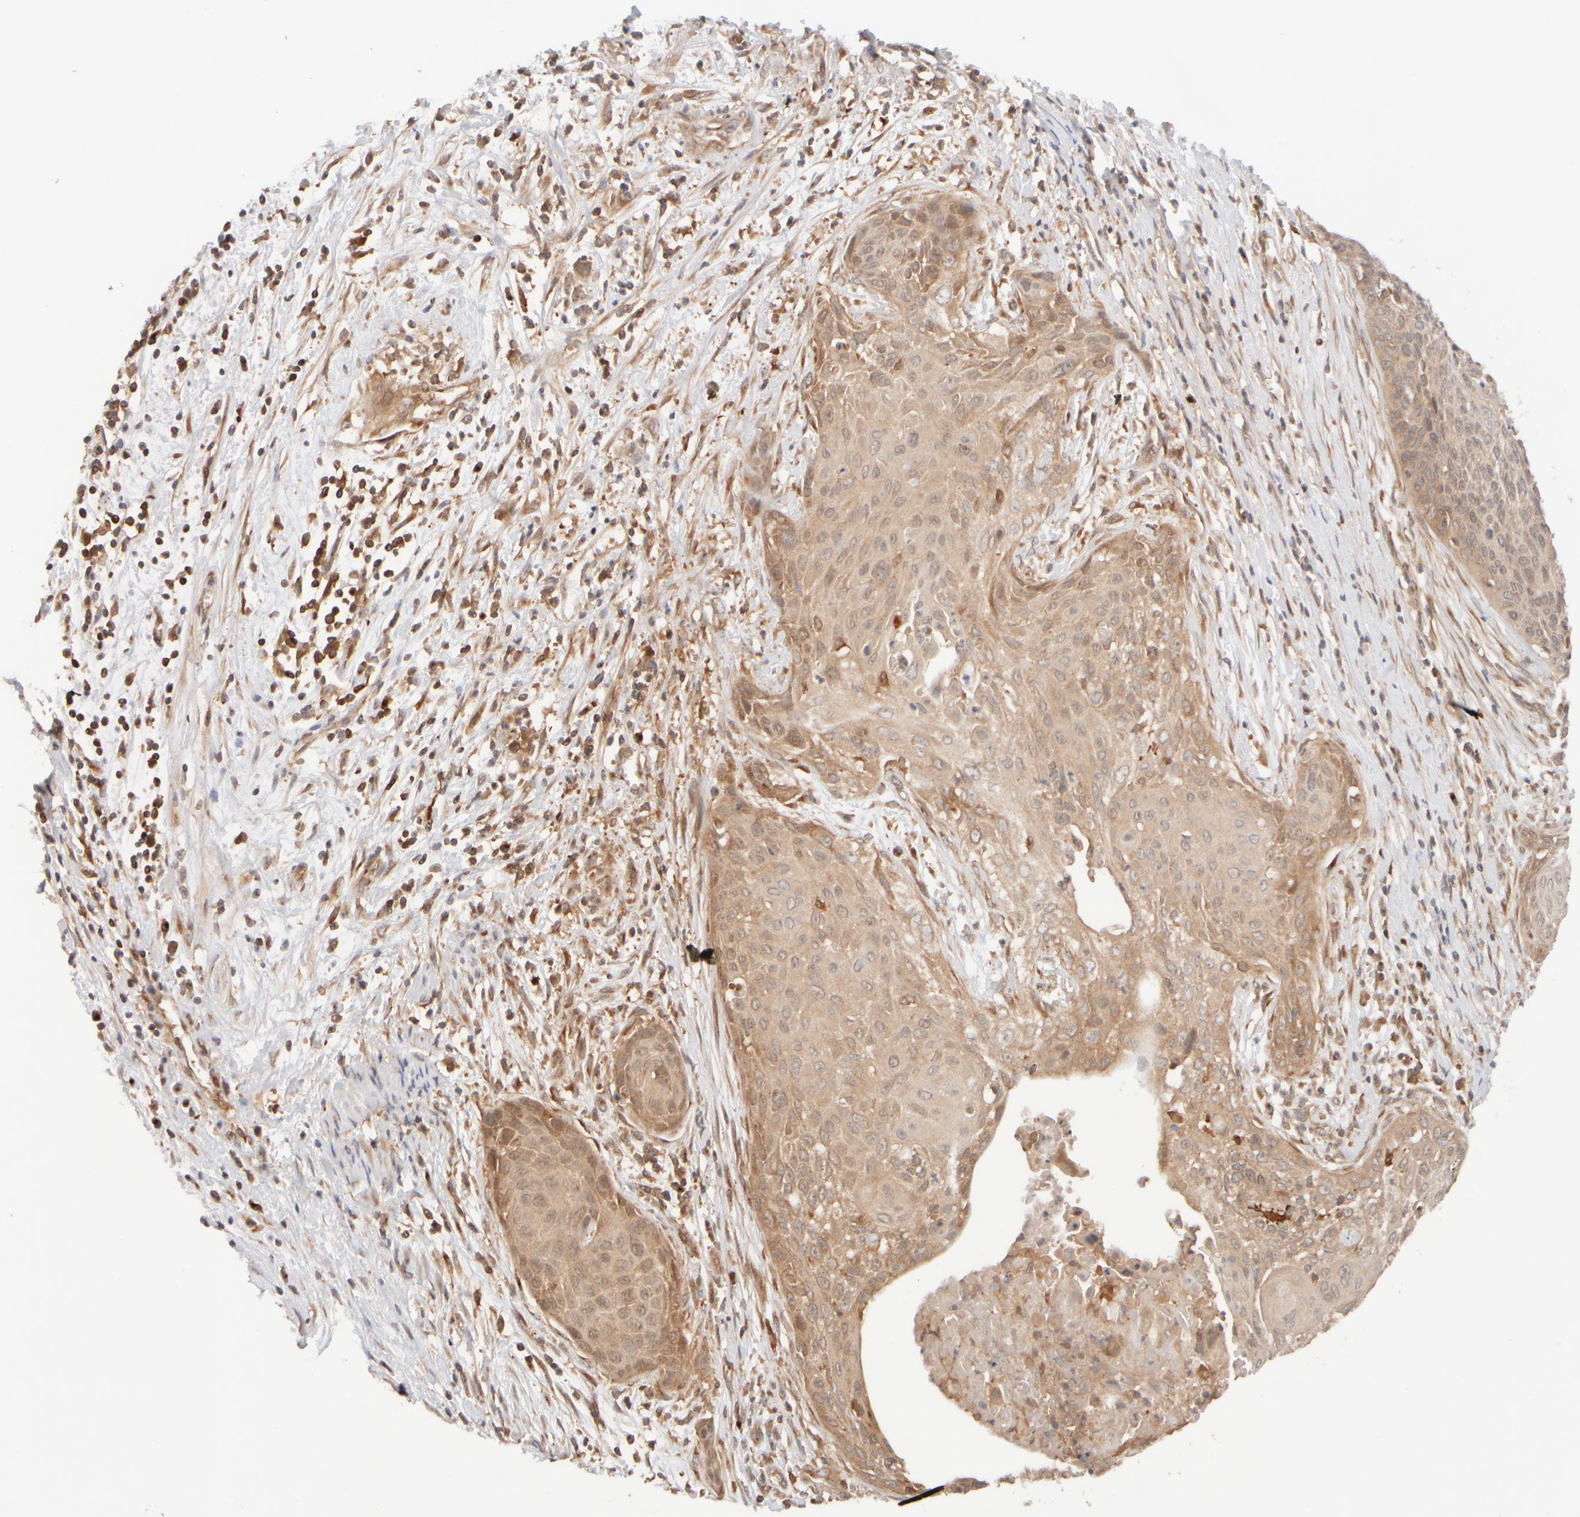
{"staining": {"intensity": "weak", "quantity": ">75%", "location": "cytoplasmic/membranous"}, "tissue": "cervical cancer", "cell_type": "Tumor cells", "image_type": "cancer", "snomed": [{"axis": "morphology", "description": "Squamous cell carcinoma, NOS"}, {"axis": "topography", "description": "Cervix"}], "caption": "Immunohistochemical staining of cervical squamous cell carcinoma reveals weak cytoplasmic/membranous protein positivity in about >75% of tumor cells.", "gene": "RABEP1", "patient": {"sex": "female", "age": 55}}